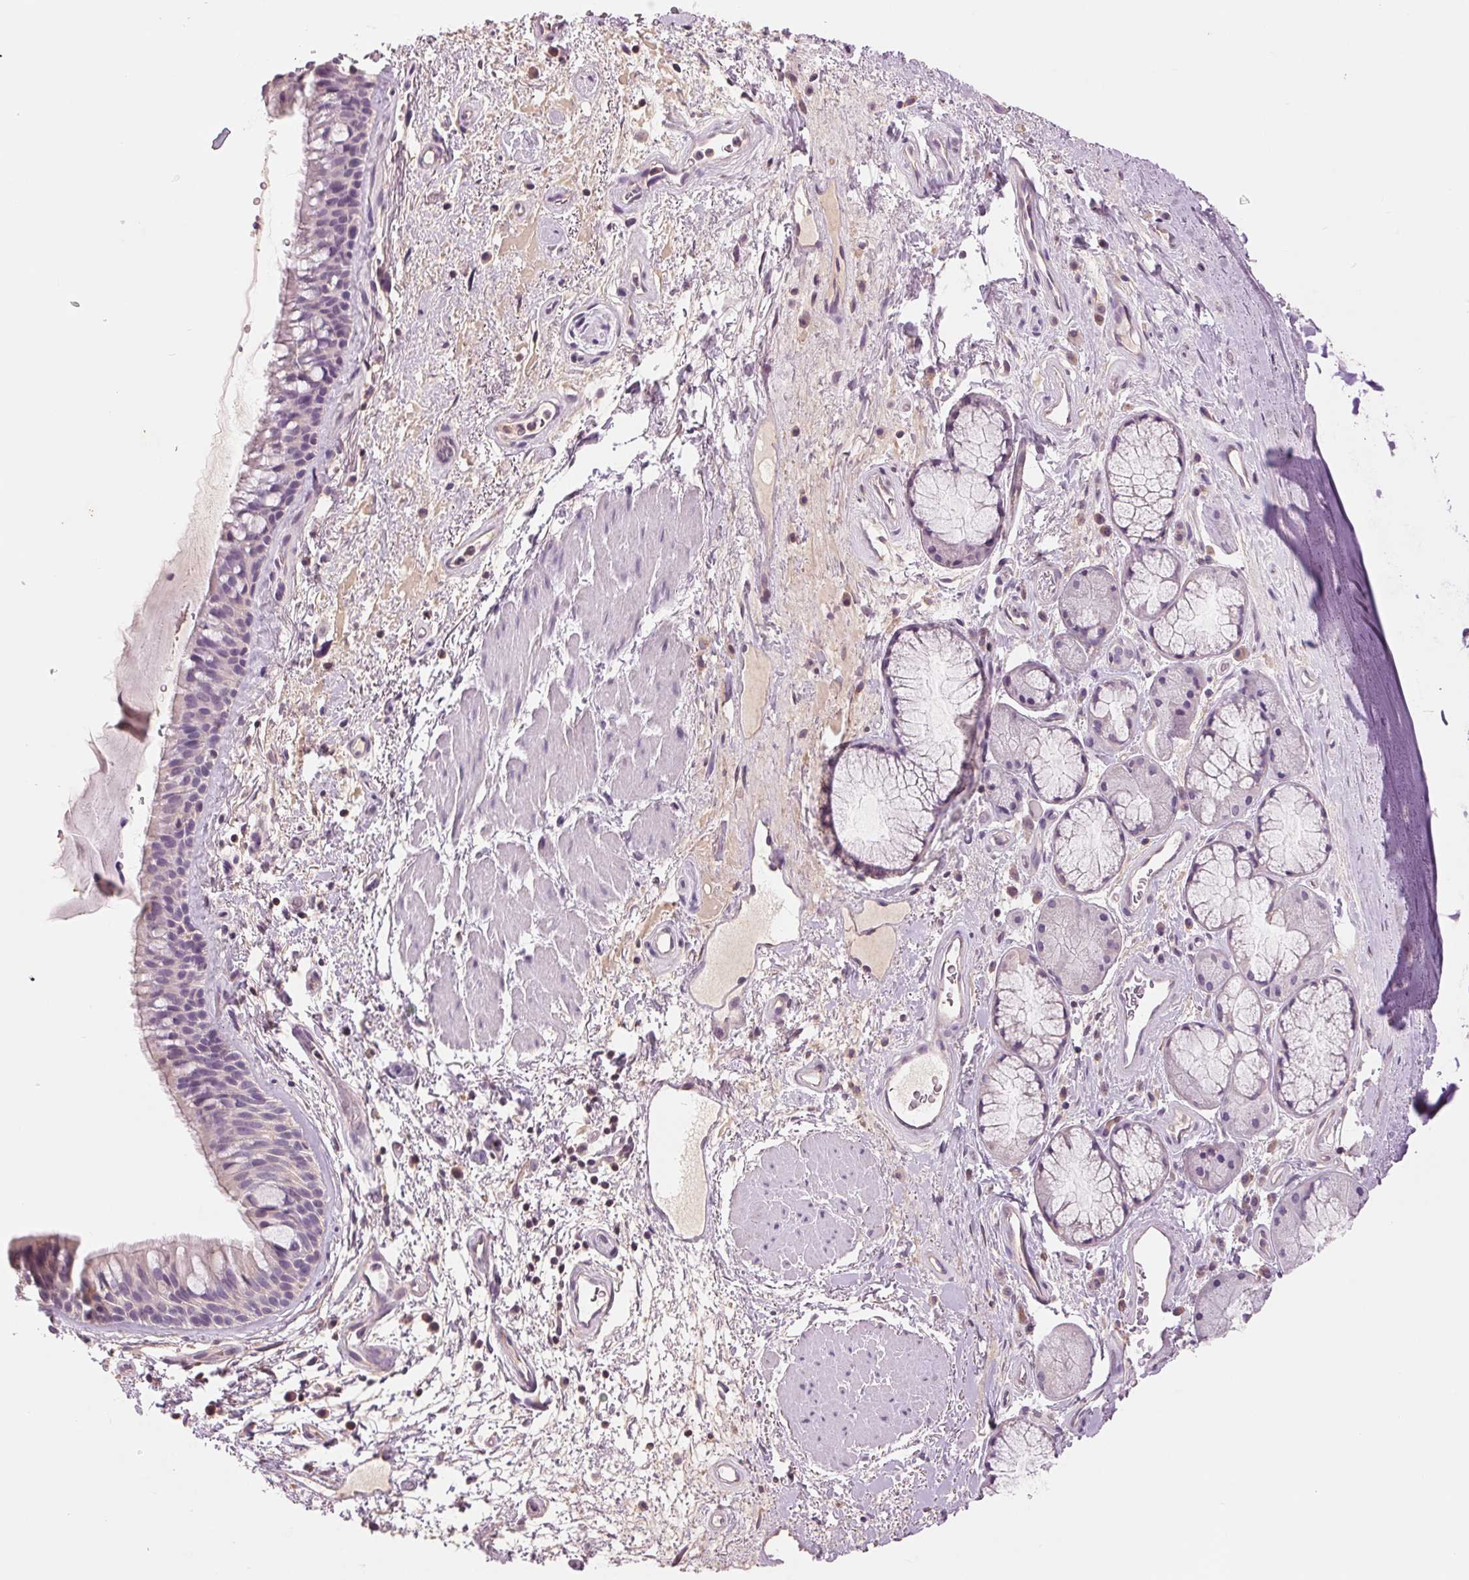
{"staining": {"intensity": "negative", "quantity": "none", "location": "none"}, "tissue": "bronchus", "cell_type": "Respiratory epithelial cells", "image_type": "normal", "snomed": [{"axis": "morphology", "description": "Normal tissue, NOS"}, {"axis": "topography", "description": "Bronchus"}], "caption": "Immunohistochemistry (IHC) of unremarkable human bronchus displays no staining in respiratory epithelial cells. Brightfield microscopy of immunohistochemistry stained with DAB (brown) and hematoxylin (blue), captured at high magnification.", "gene": "FXYD4", "patient": {"sex": "male", "age": 48}}